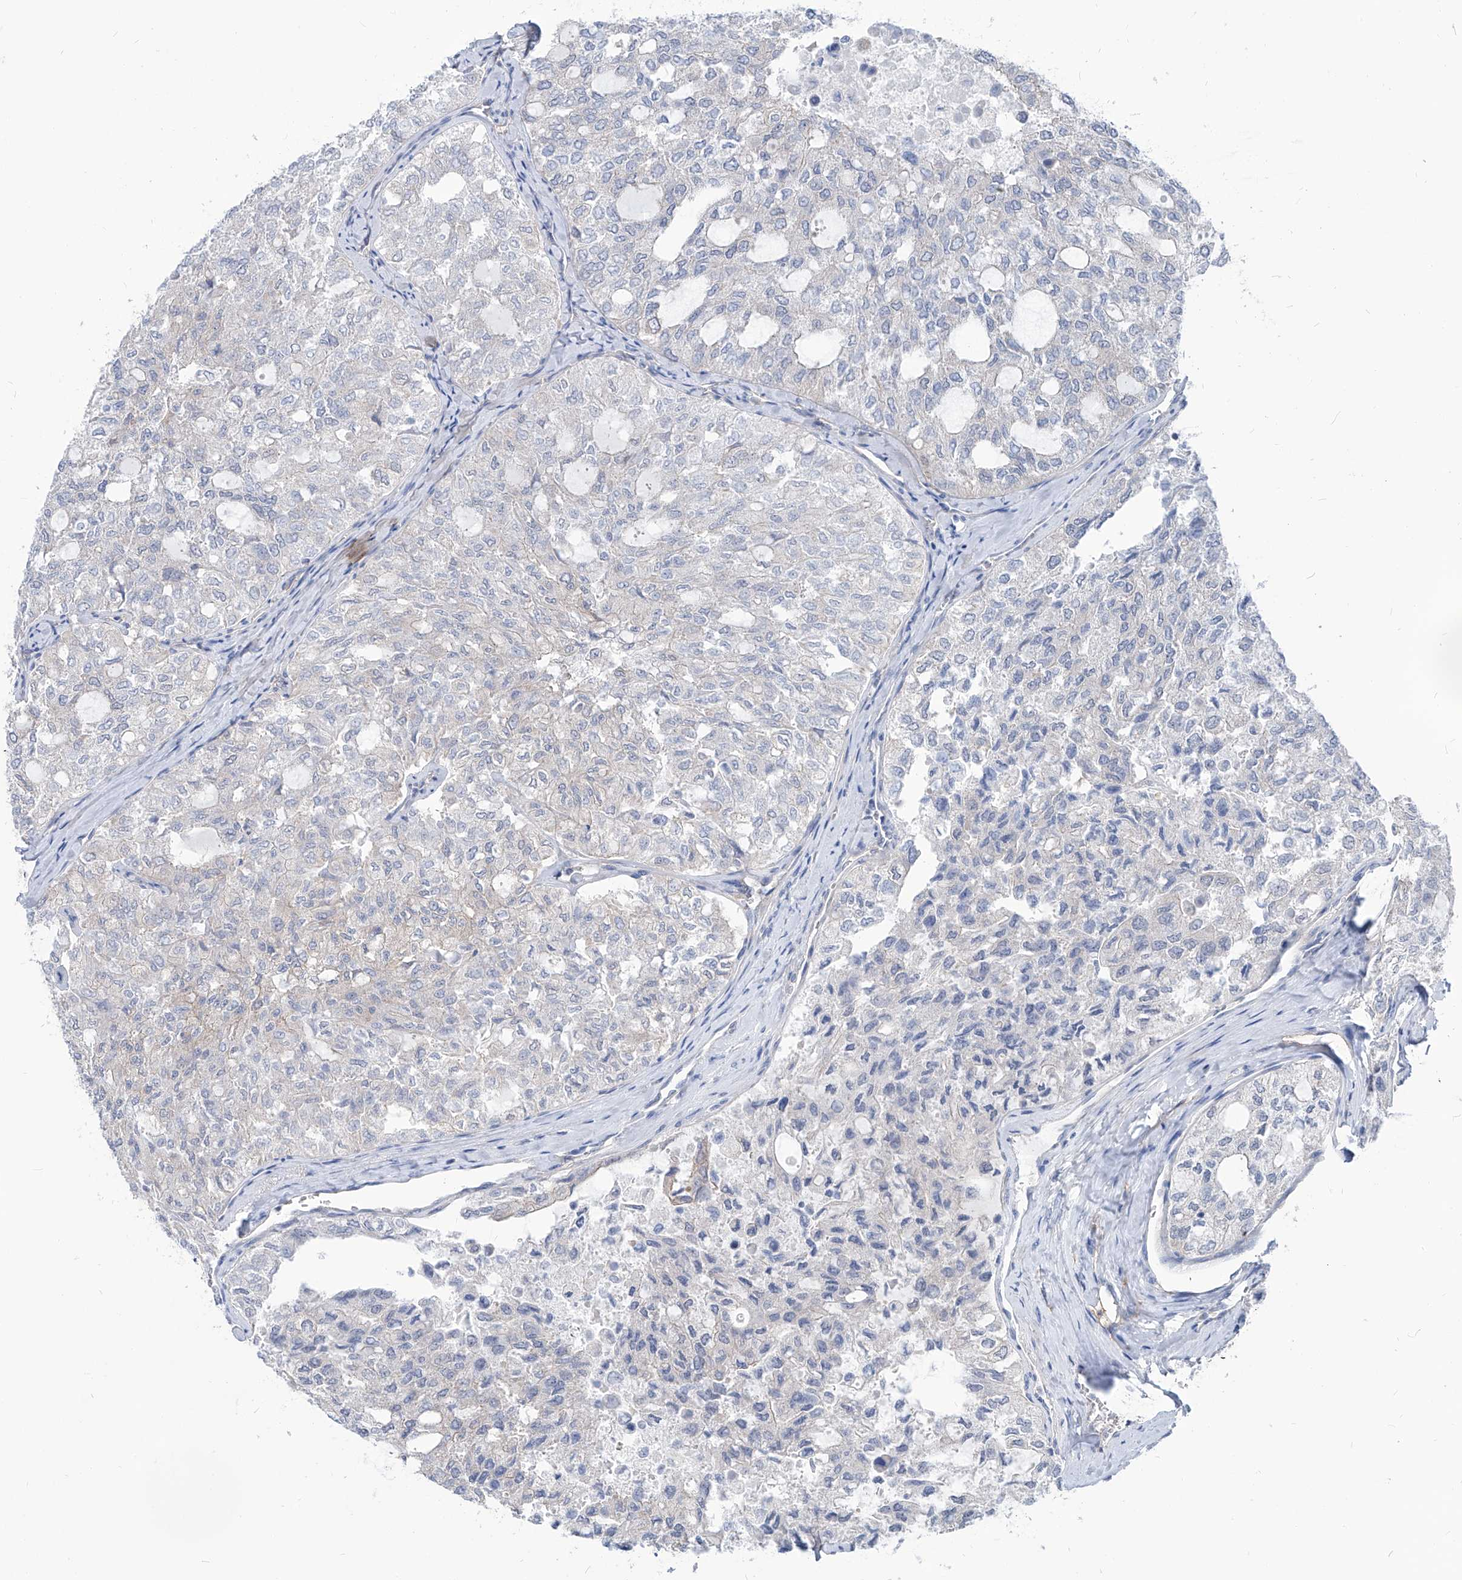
{"staining": {"intensity": "negative", "quantity": "none", "location": "none"}, "tissue": "thyroid cancer", "cell_type": "Tumor cells", "image_type": "cancer", "snomed": [{"axis": "morphology", "description": "Follicular adenoma carcinoma, NOS"}, {"axis": "topography", "description": "Thyroid gland"}], "caption": "Photomicrograph shows no protein expression in tumor cells of thyroid cancer (follicular adenoma carcinoma) tissue.", "gene": "AKAP10", "patient": {"sex": "male", "age": 75}}